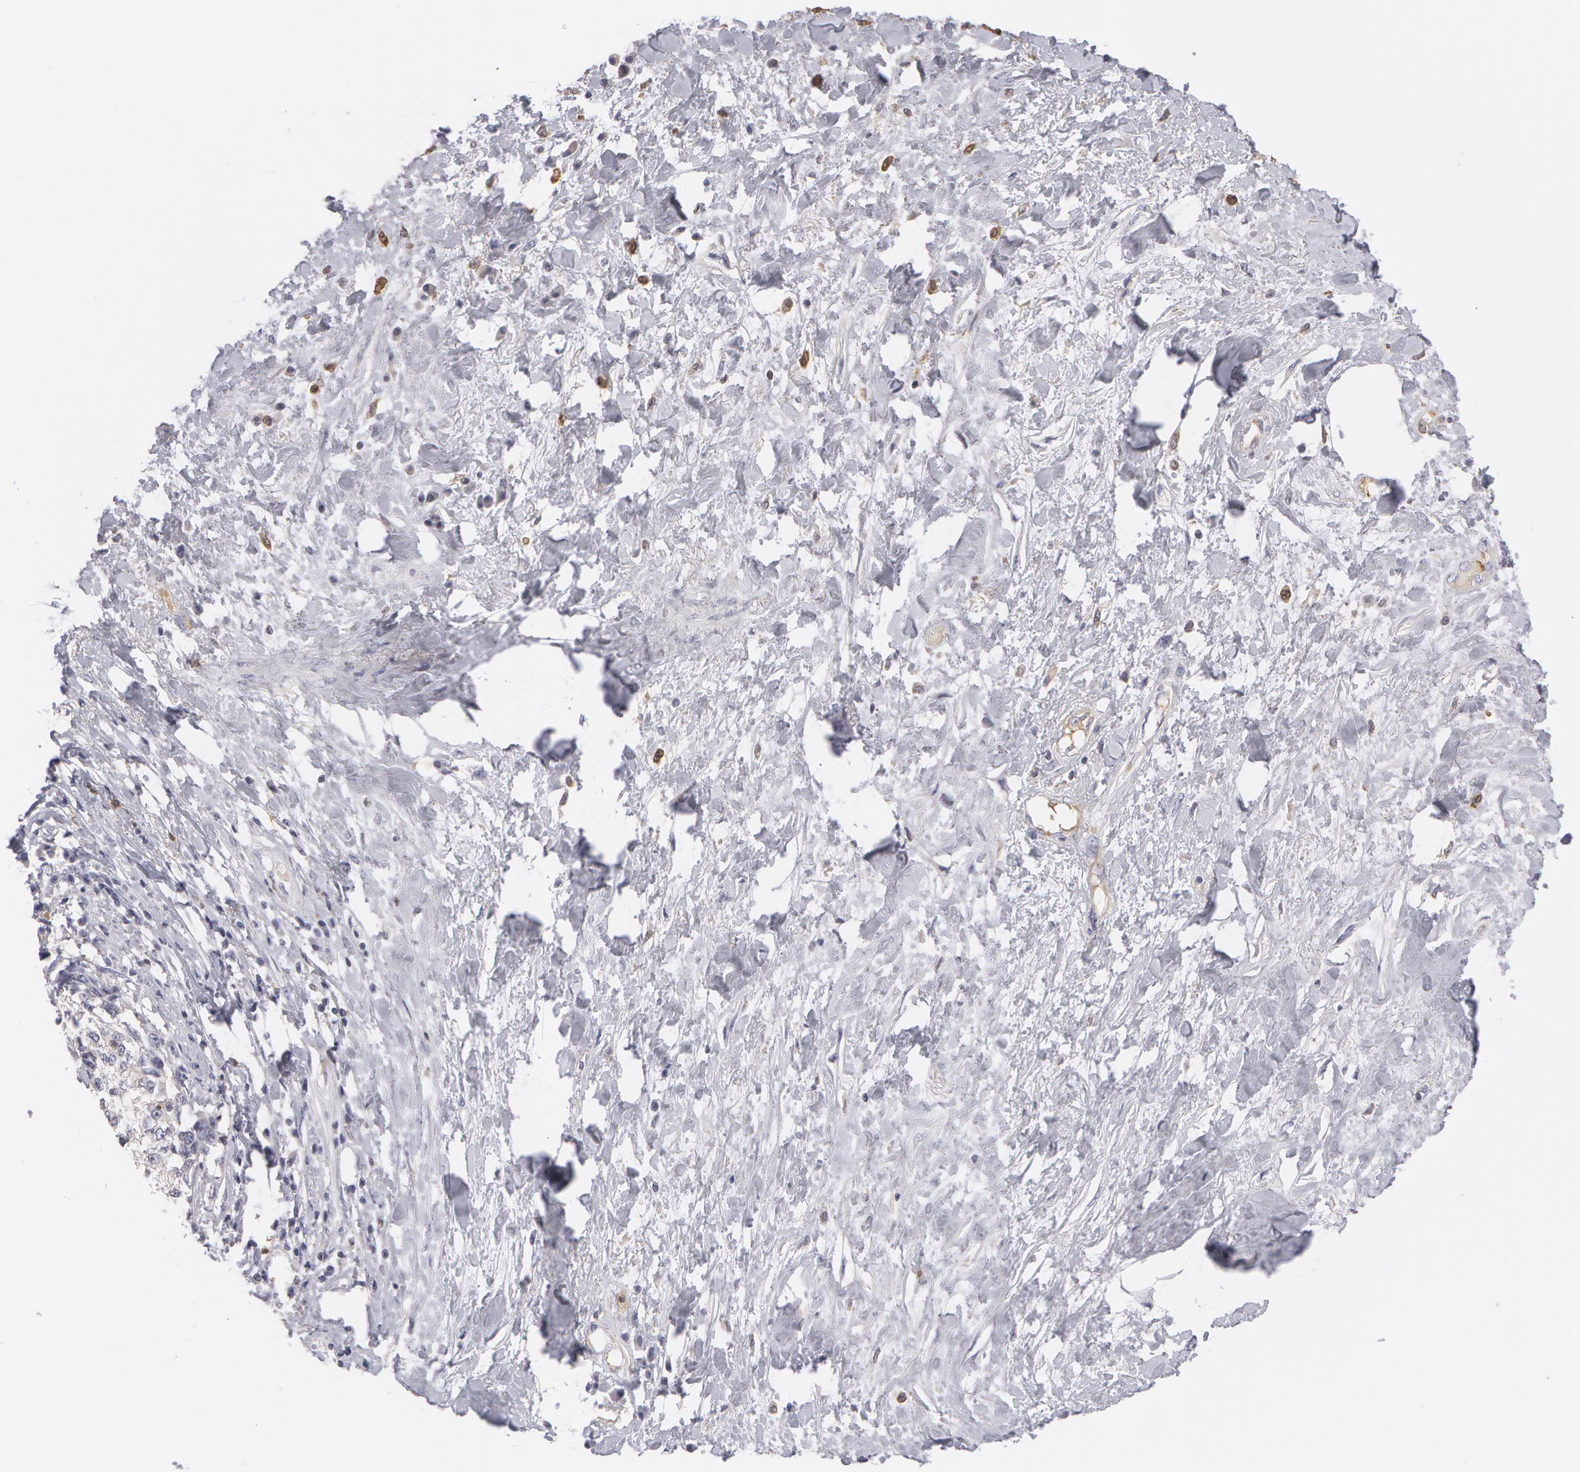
{"staining": {"intensity": "weak", "quantity": ">75%", "location": "cytoplasmic/membranous"}, "tissue": "cervical cancer", "cell_type": "Tumor cells", "image_type": "cancer", "snomed": [{"axis": "morphology", "description": "Squamous cell carcinoma, NOS"}, {"axis": "topography", "description": "Cervix"}], "caption": "This photomicrograph shows immunohistochemistry (IHC) staining of cervical cancer, with low weak cytoplasmic/membranous expression in about >75% of tumor cells.", "gene": "CAT", "patient": {"sex": "female", "age": 57}}